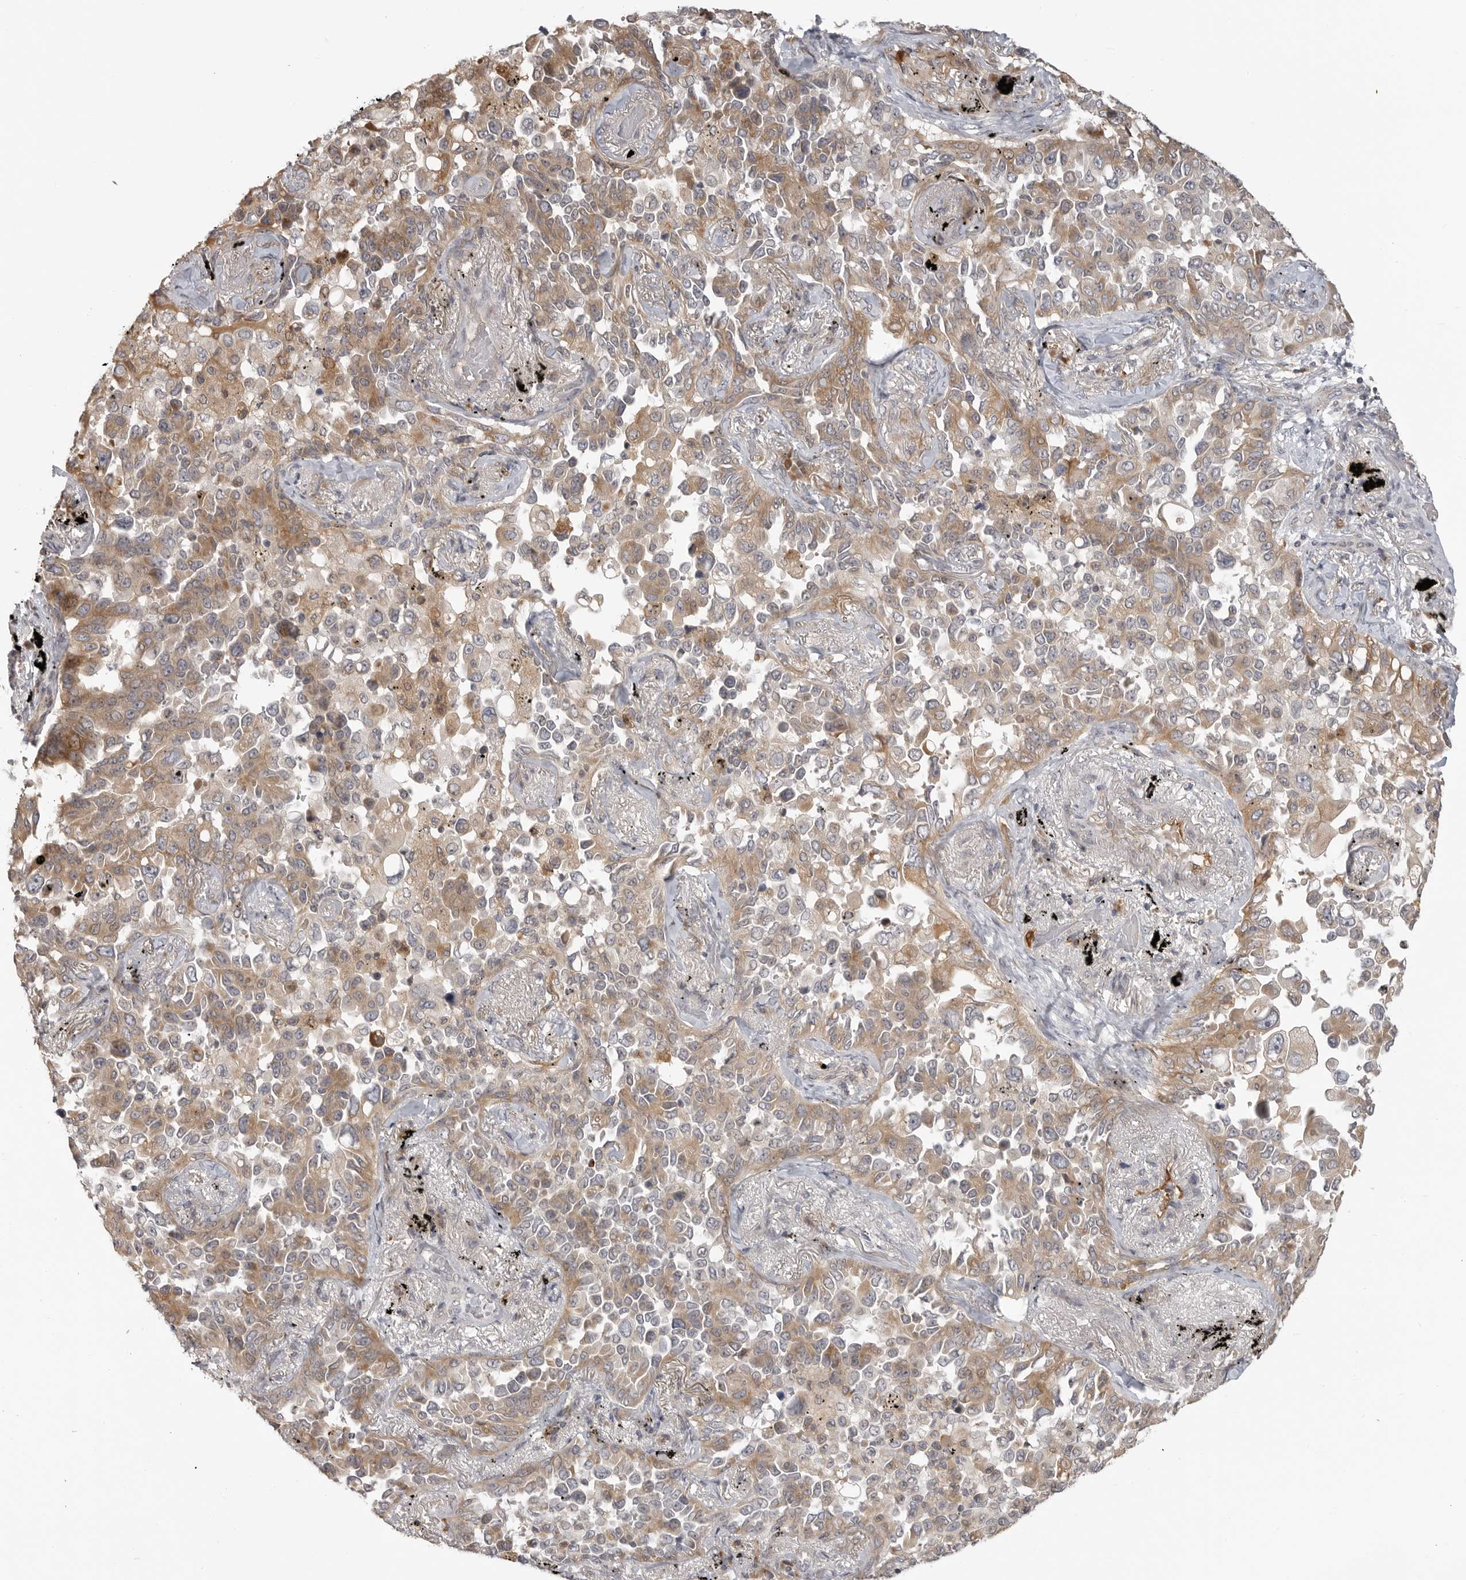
{"staining": {"intensity": "weak", "quantity": "25%-75%", "location": "cytoplasmic/membranous"}, "tissue": "lung cancer", "cell_type": "Tumor cells", "image_type": "cancer", "snomed": [{"axis": "morphology", "description": "Adenocarcinoma, NOS"}, {"axis": "topography", "description": "Lung"}], "caption": "Tumor cells exhibit low levels of weak cytoplasmic/membranous expression in about 25%-75% of cells in lung cancer. Using DAB (3,3'-diaminobenzidine) (brown) and hematoxylin (blue) stains, captured at high magnification using brightfield microscopy.", "gene": "IDO1", "patient": {"sex": "female", "age": 67}}